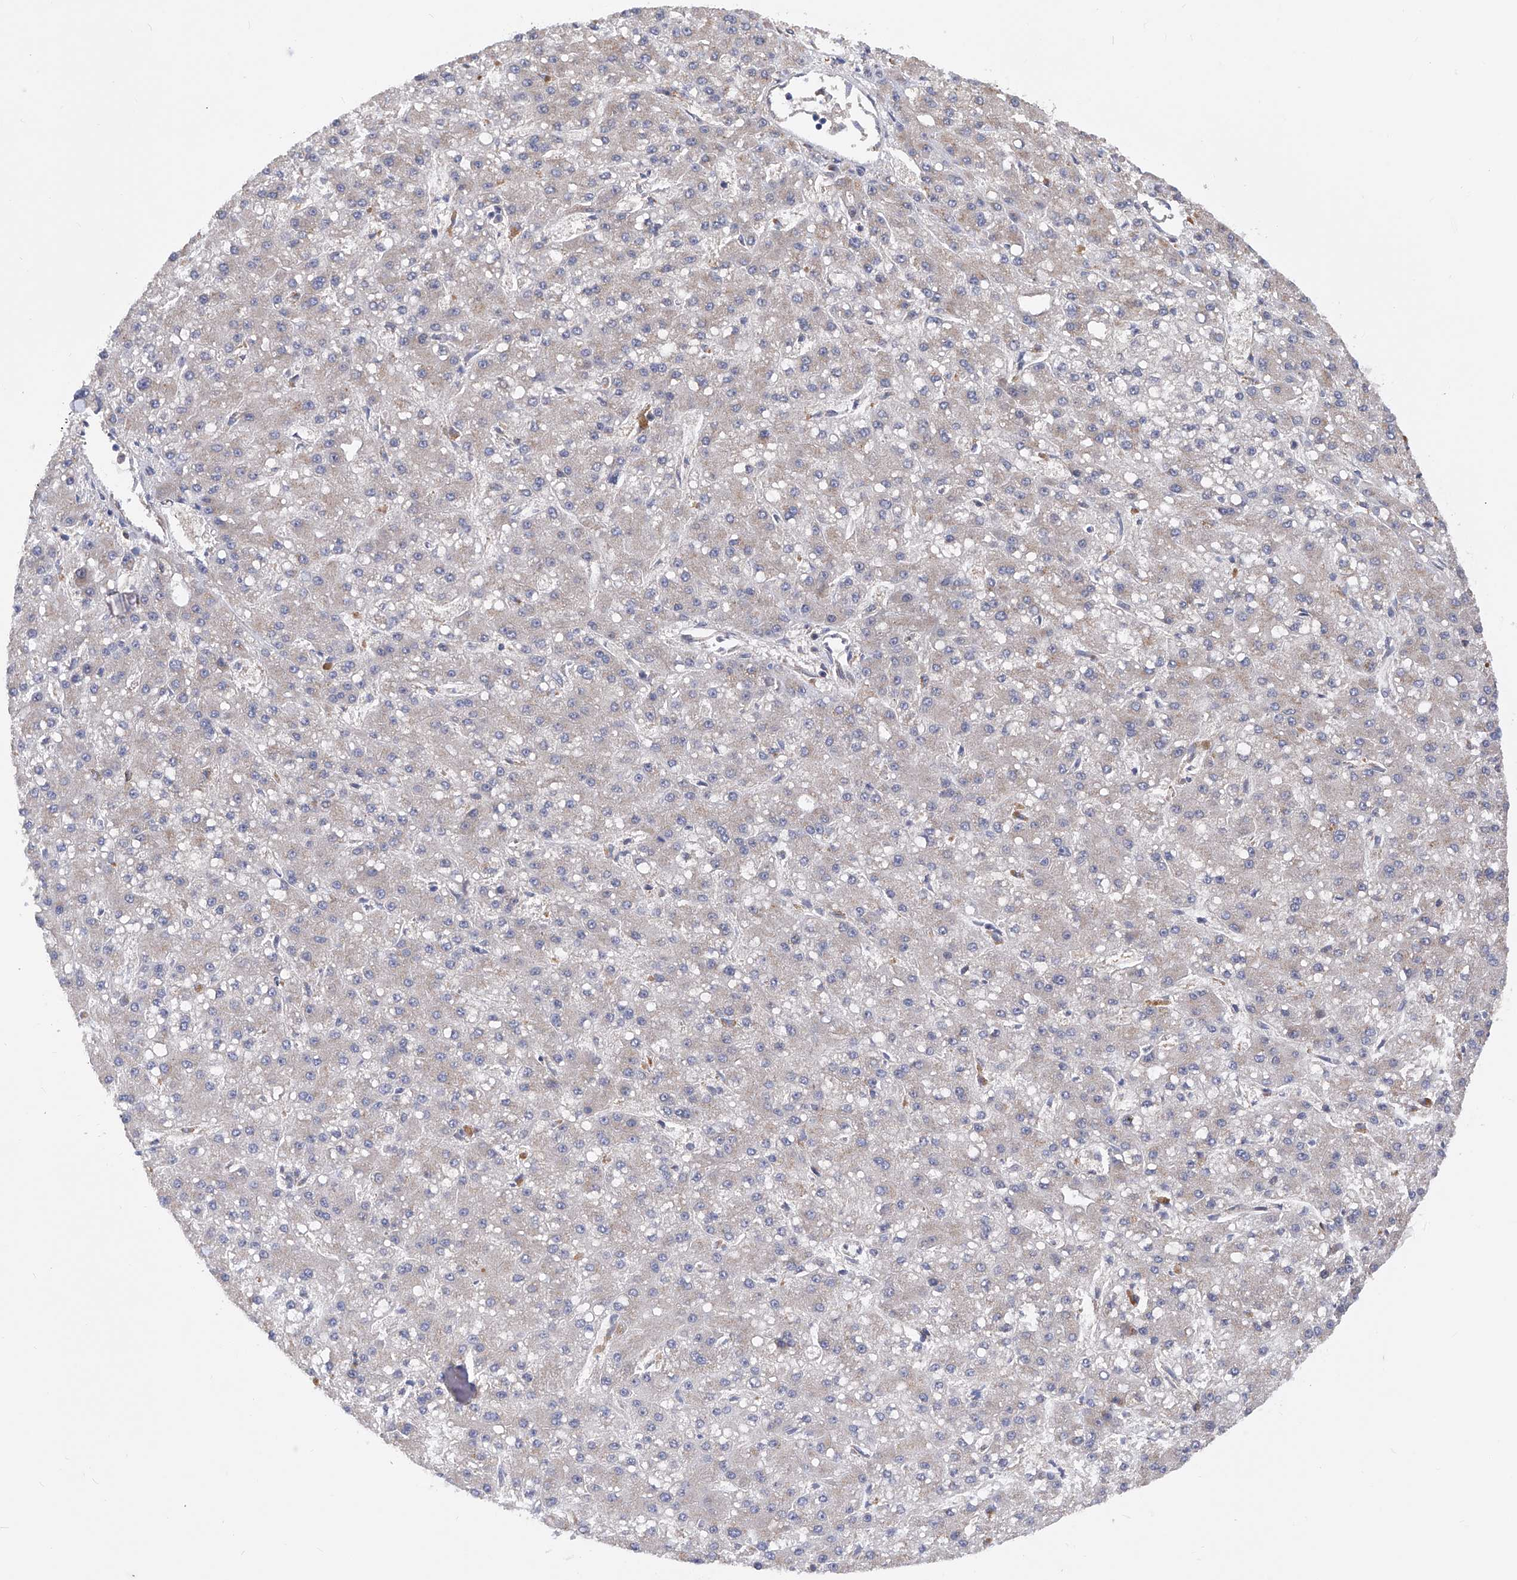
{"staining": {"intensity": "negative", "quantity": "none", "location": "none"}, "tissue": "liver cancer", "cell_type": "Tumor cells", "image_type": "cancer", "snomed": [{"axis": "morphology", "description": "Carcinoma, Hepatocellular, NOS"}, {"axis": "topography", "description": "Liver"}], "caption": "High power microscopy histopathology image of an immunohistochemistry photomicrograph of hepatocellular carcinoma (liver), revealing no significant positivity in tumor cells.", "gene": "SPATA20", "patient": {"sex": "male", "age": 67}}